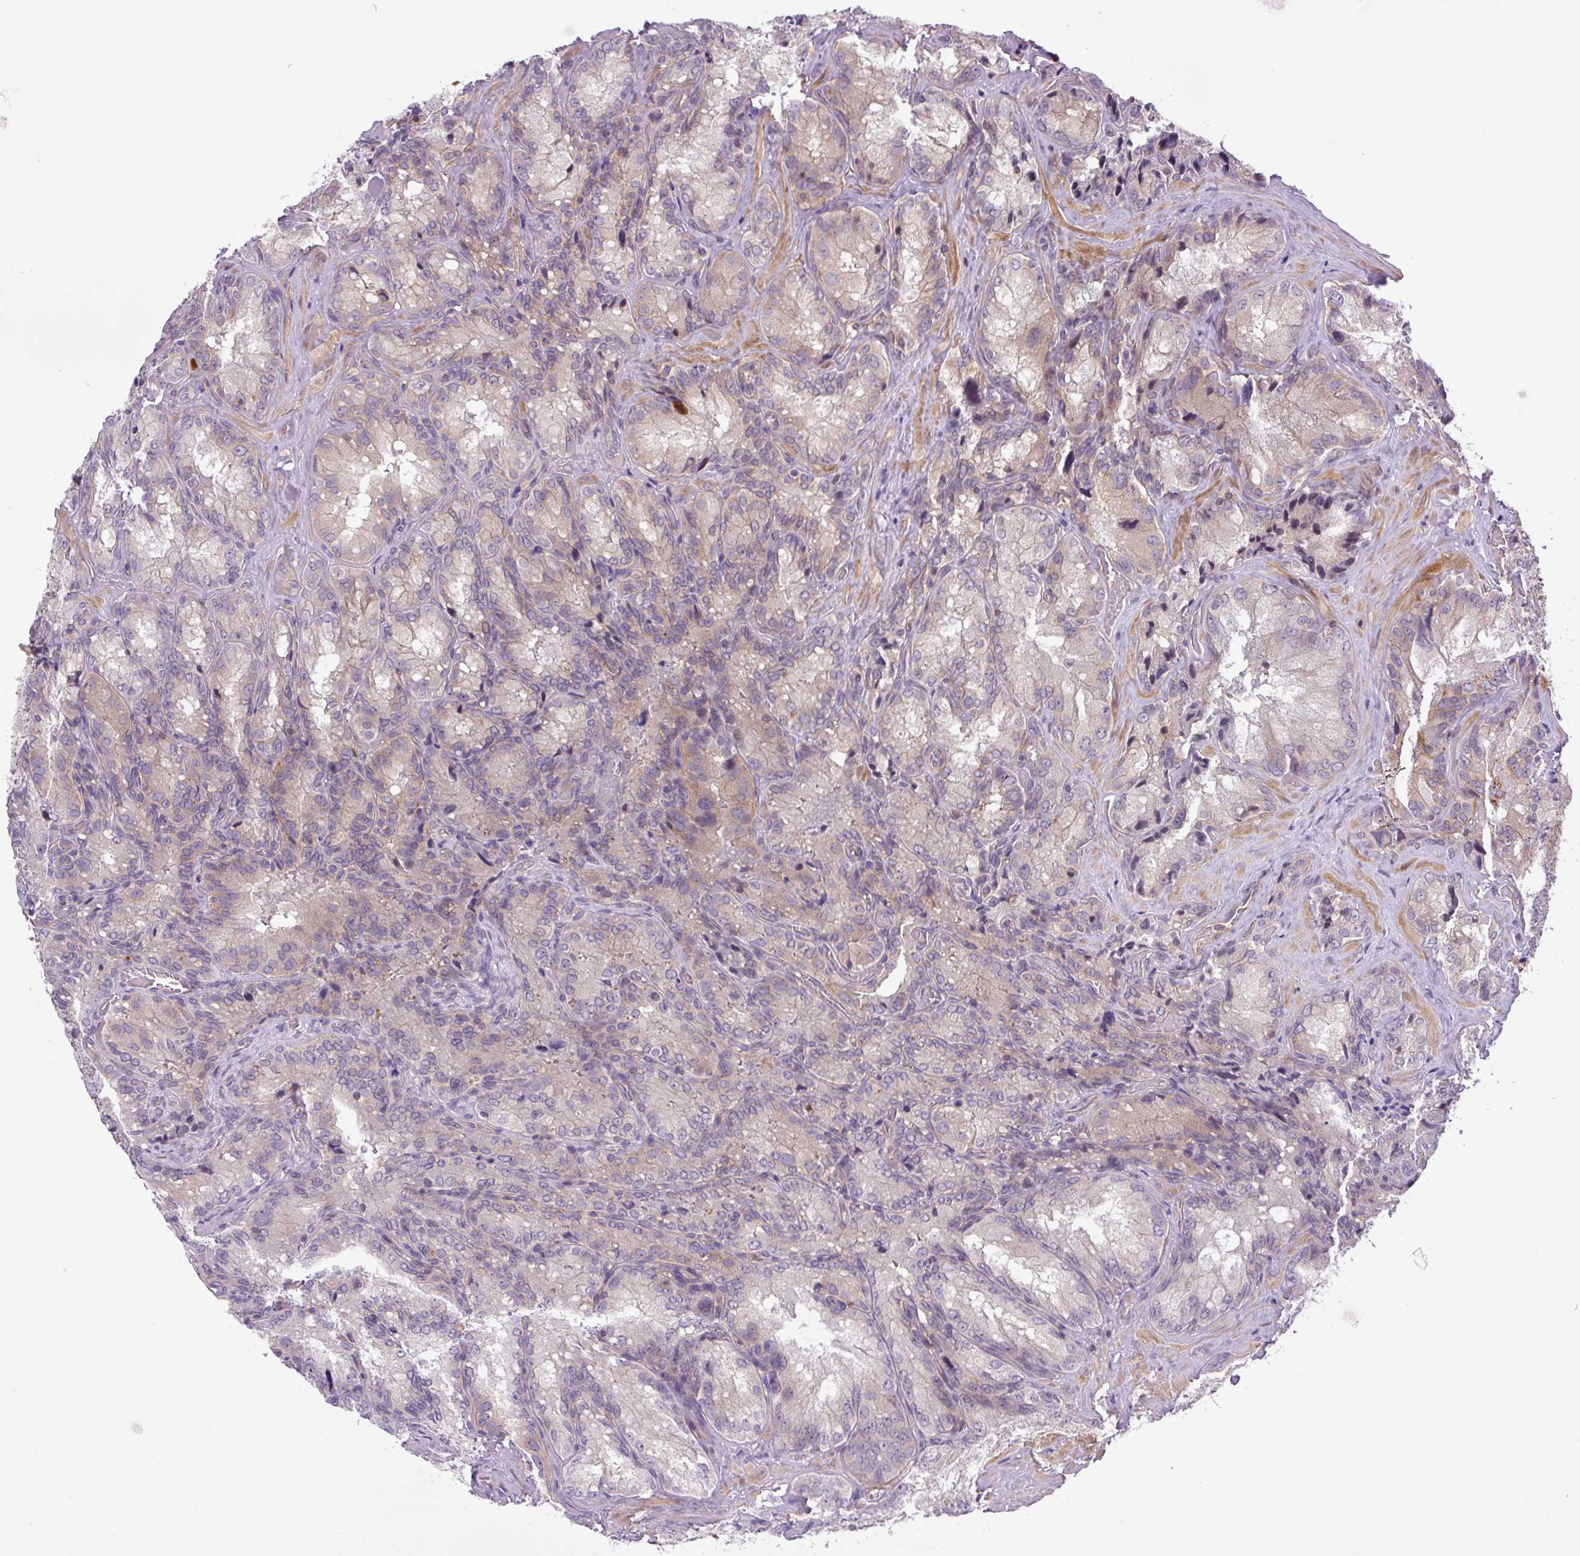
{"staining": {"intensity": "weak", "quantity": "25%-75%", "location": "cytoplasmic/membranous"}, "tissue": "seminal vesicle", "cell_type": "Glandular cells", "image_type": "normal", "snomed": [{"axis": "morphology", "description": "Normal tissue, NOS"}, {"axis": "topography", "description": "Seminal veicle"}], "caption": "Immunohistochemical staining of unremarkable seminal vesicle displays low levels of weak cytoplasmic/membranous staining in about 25%-75% of glandular cells. Using DAB (brown) and hematoxylin (blue) stains, captured at high magnification using brightfield microscopy.", "gene": "KIFC1", "patient": {"sex": "male", "age": 47}}